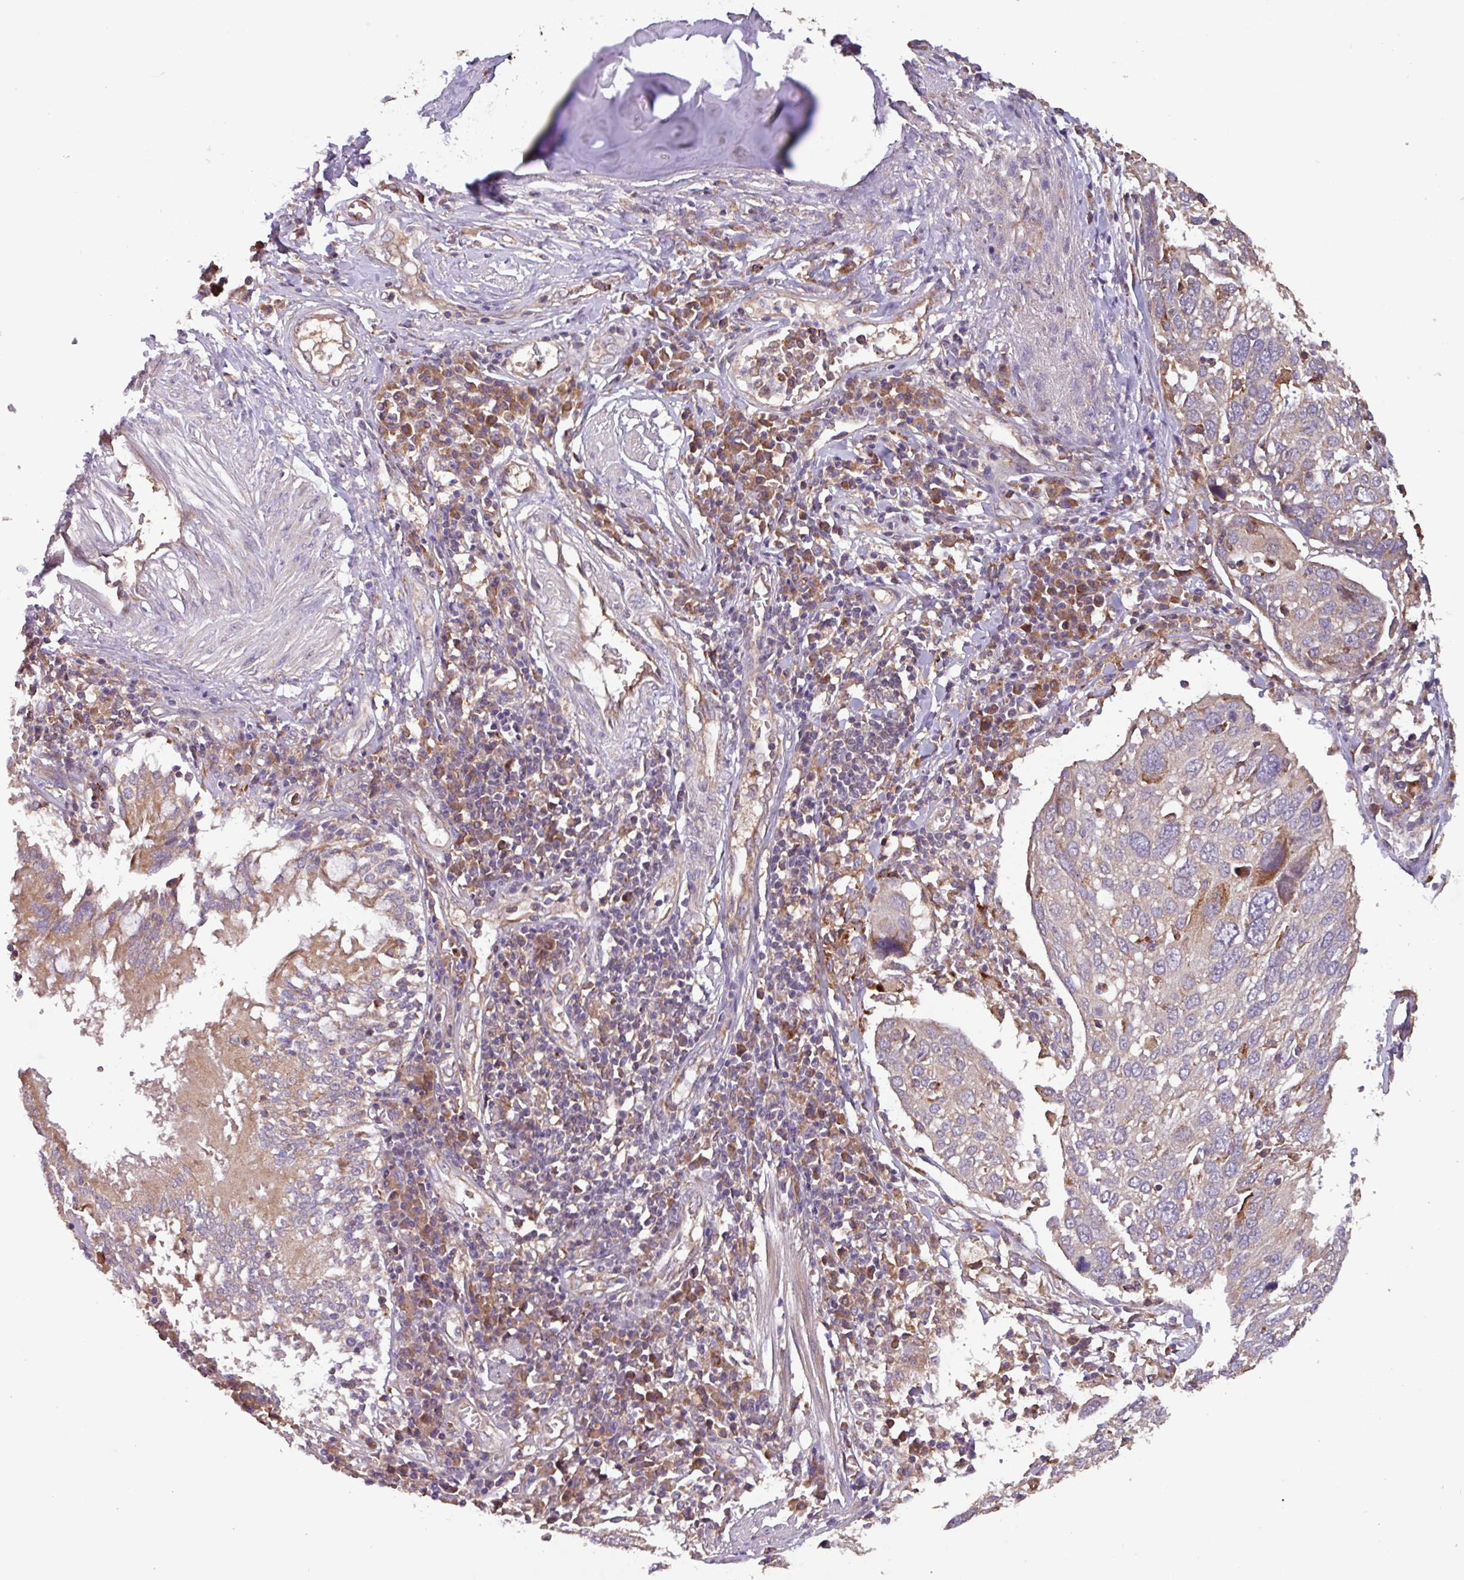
{"staining": {"intensity": "moderate", "quantity": "<25%", "location": "cytoplasmic/membranous"}, "tissue": "lung cancer", "cell_type": "Tumor cells", "image_type": "cancer", "snomed": [{"axis": "morphology", "description": "Squamous cell carcinoma, NOS"}, {"axis": "topography", "description": "Lung"}], "caption": "Moderate cytoplasmic/membranous expression is appreciated in about <25% of tumor cells in lung squamous cell carcinoma.", "gene": "PTPRQ", "patient": {"sex": "male", "age": 65}}